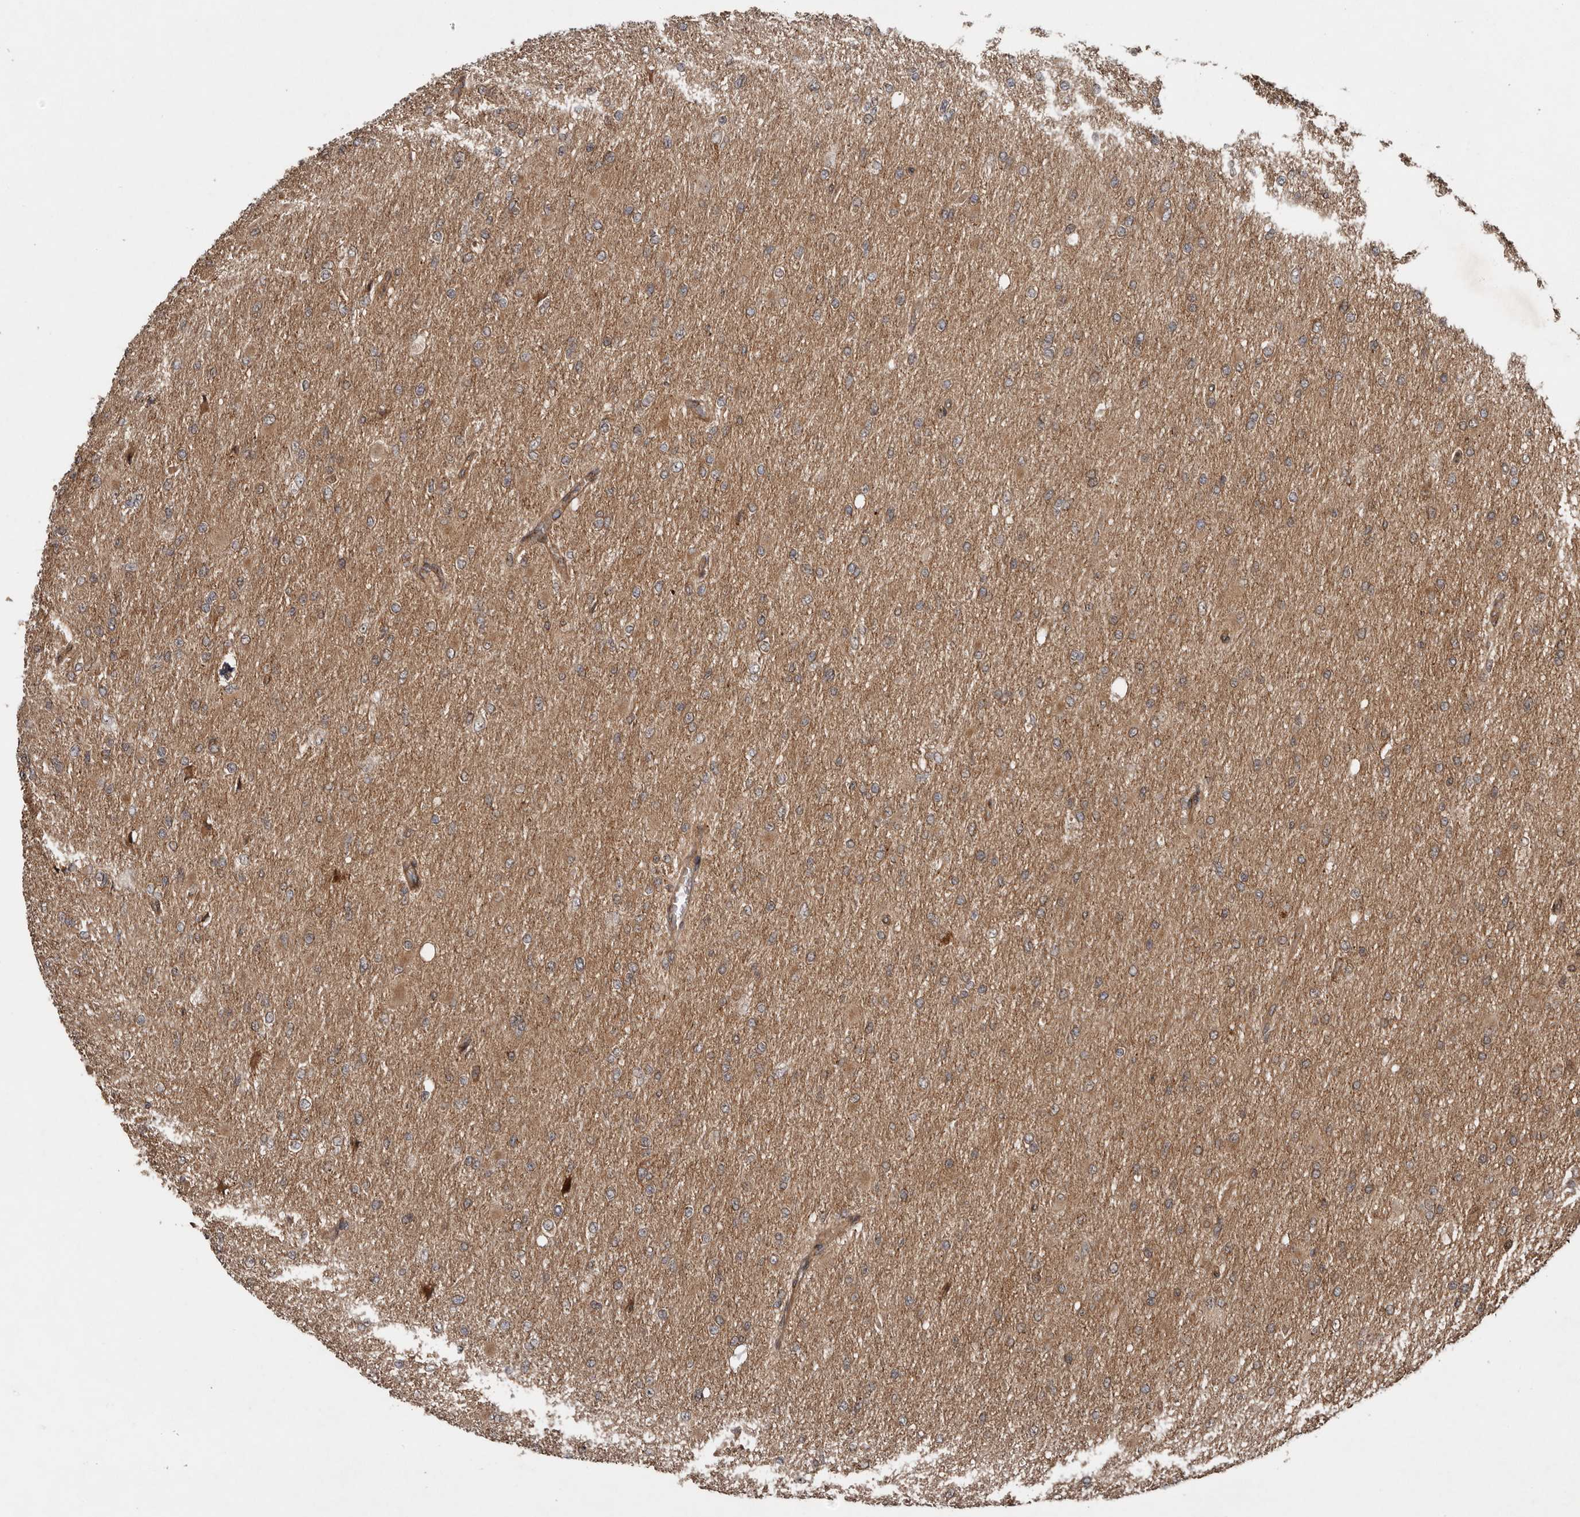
{"staining": {"intensity": "weak", "quantity": "25%-75%", "location": "cytoplasmic/membranous"}, "tissue": "glioma", "cell_type": "Tumor cells", "image_type": "cancer", "snomed": [{"axis": "morphology", "description": "Glioma, malignant, High grade"}, {"axis": "topography", "description": "Cerebral cortex"}], "caption": "High-grade glioma (malignant) was stained to show a protein in brown. There is low levels of weak cytoplasmic/membranous staining in approximately 25%-75% of tumor cells.", "gene": "CCDC190", "patient": {"sex": "female", "age": 36}}